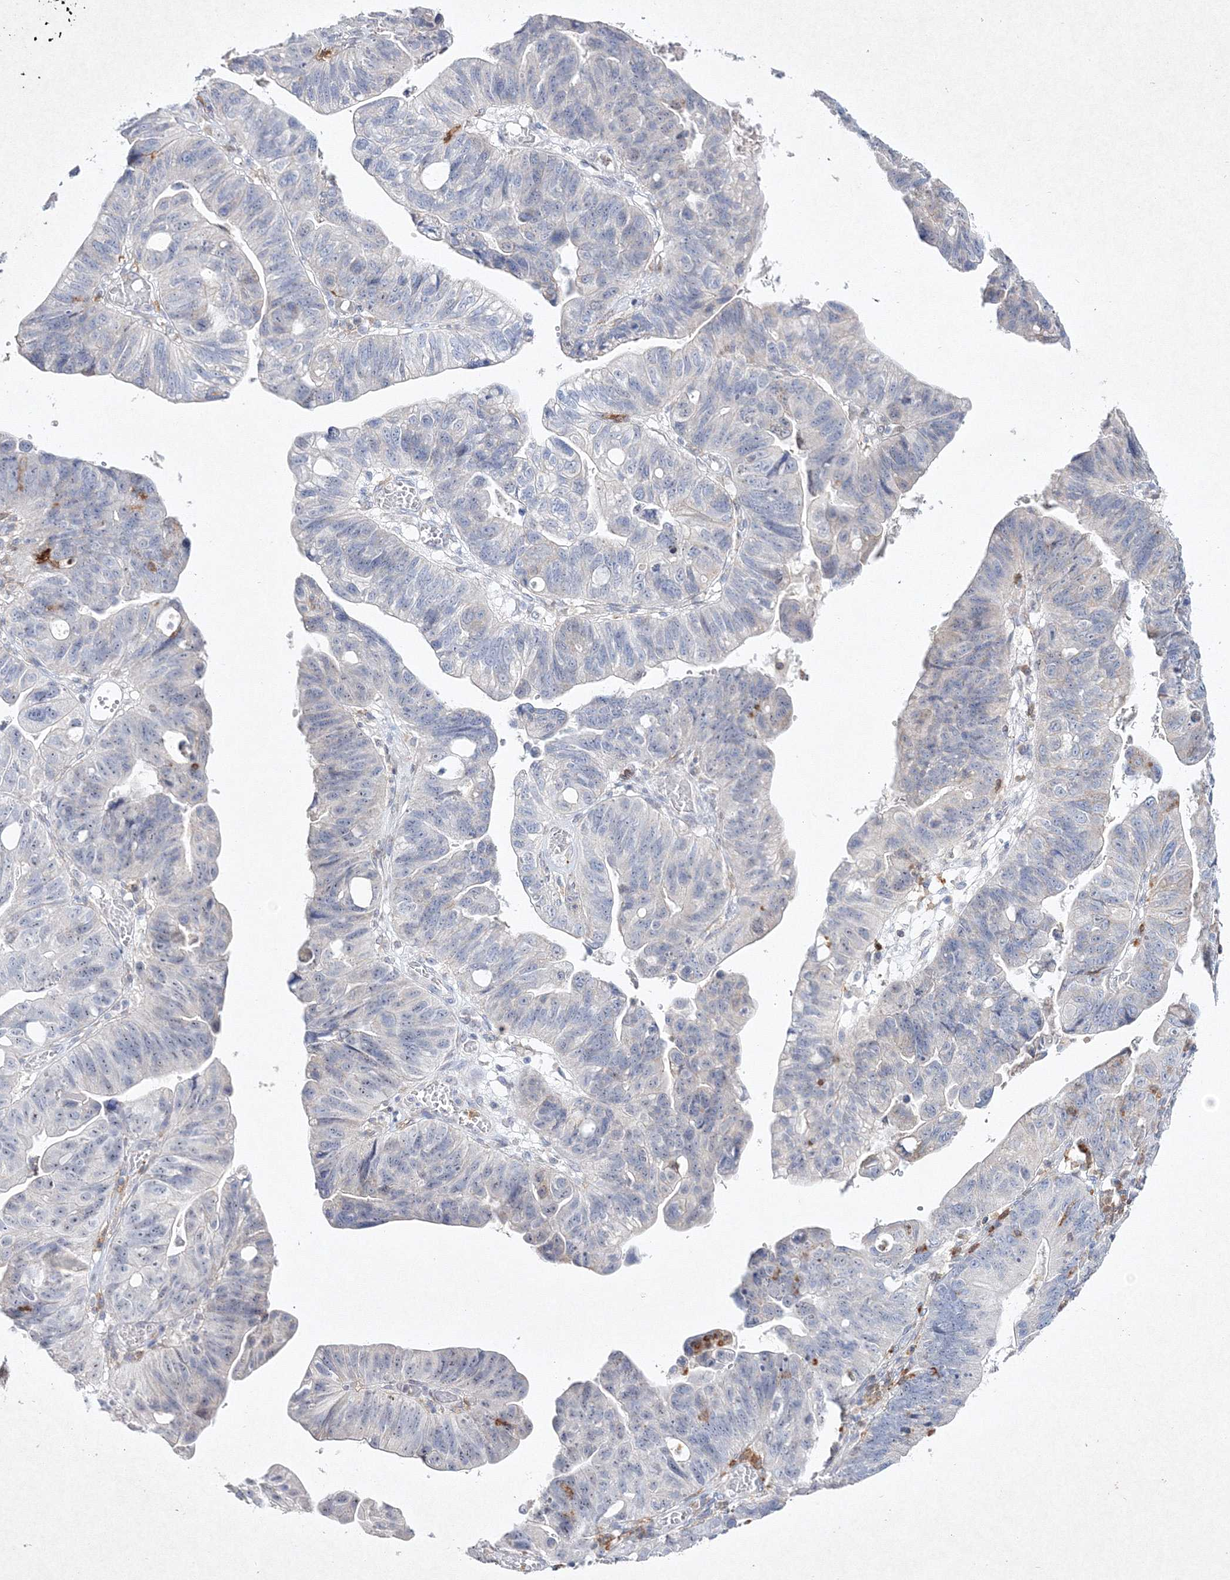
{"staining": {"intensity": "negative", "quantity": "none", "location": "none"}, "tissue": "stomach cancer", "cell_type": "Tumor cells", "image_type": "cancer", "snomed": [{"axis": "morphology", "description": "Adenocarcinoma, NOS"}, {"axis": "topography", "description": "Stomach"}], "caption": "Protein analysis of stomach cancer (adenocarcinoma) displays no significant positivity in tumor cells. (DAB IHC visualized using brightfield microscopy, high magnification).", "gene": "HCST", "patient": {"sex": "male", "age": 59}}